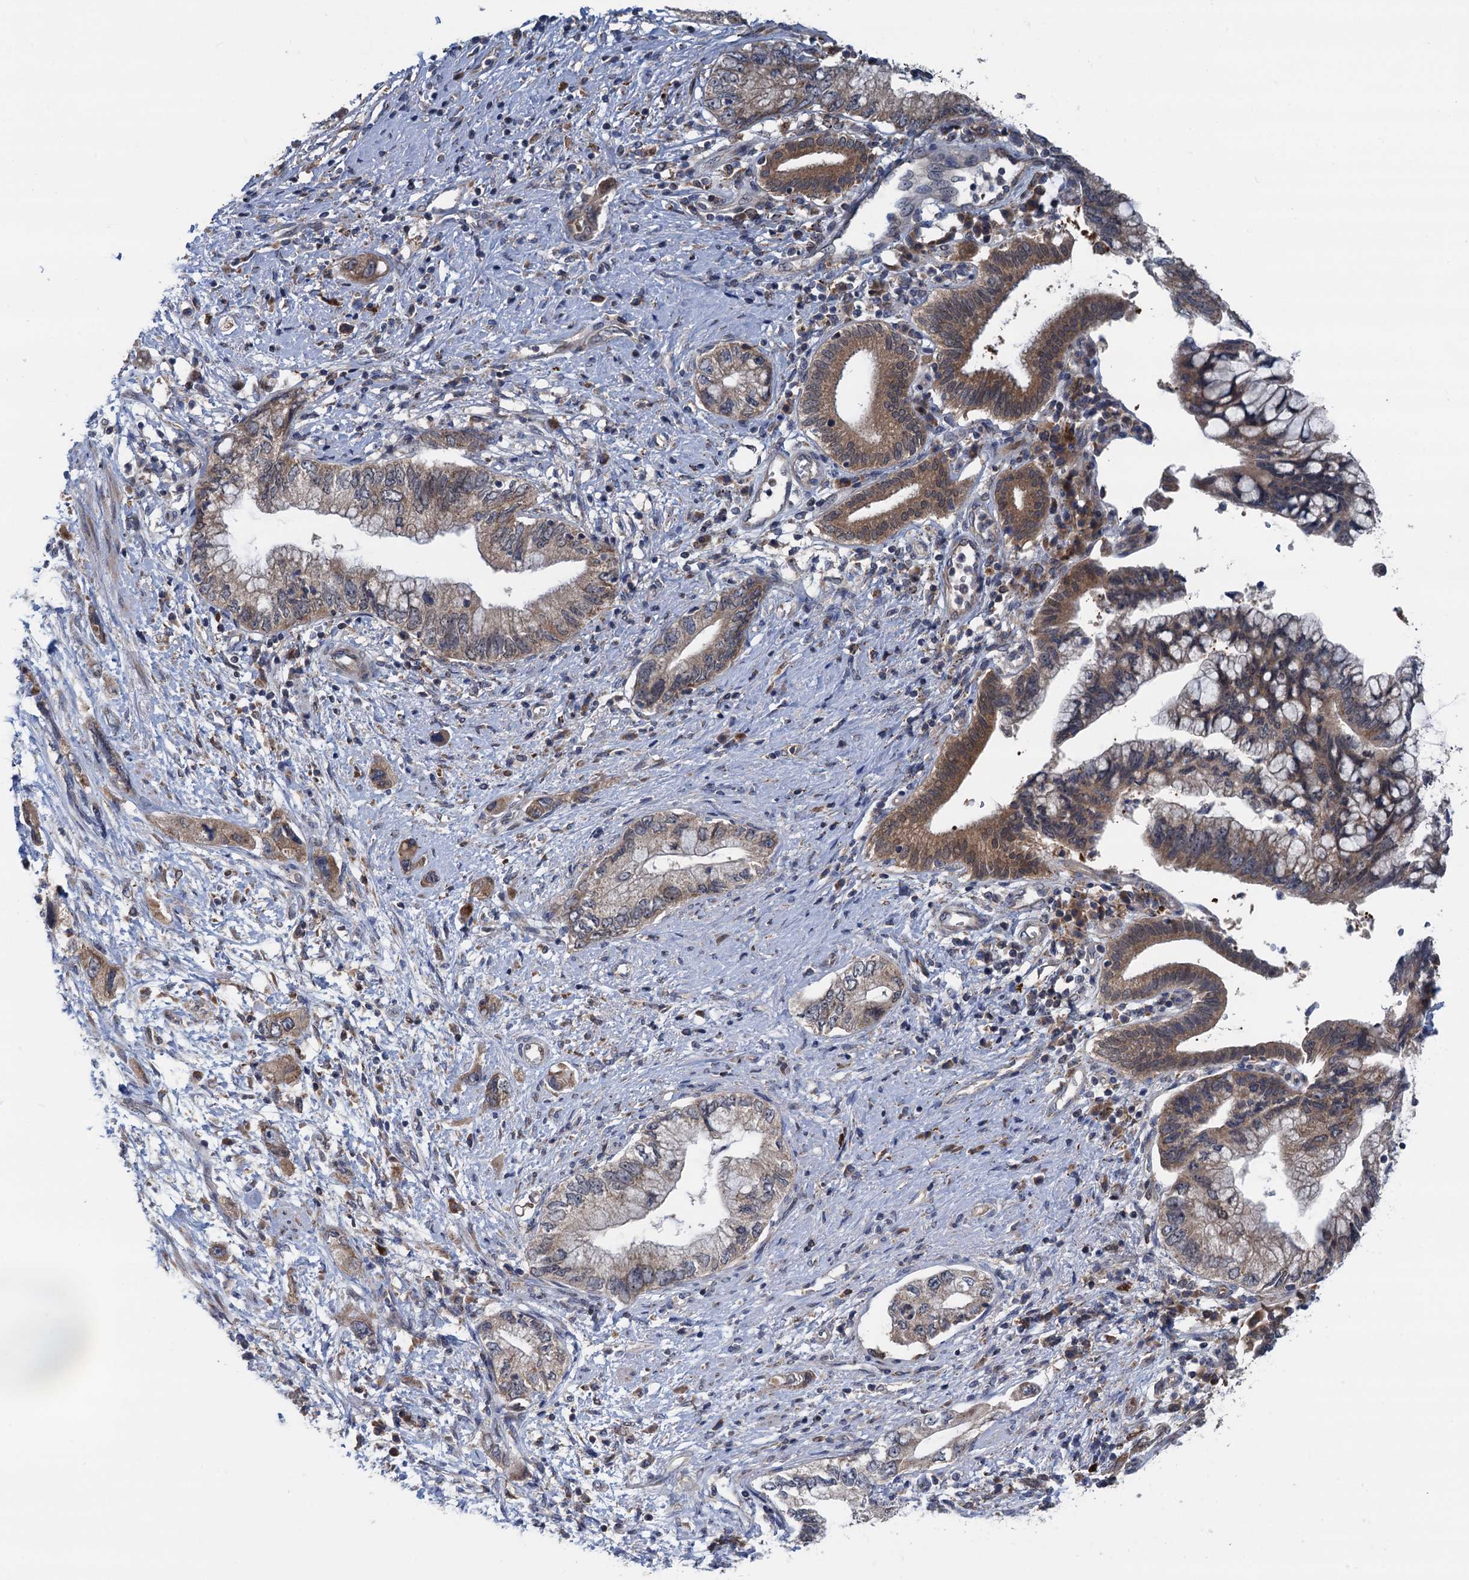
{"staining": {"intensity": "moderate", "quantity": ">75%", "location": "cytoplasmic/membranous"}, "tissue": "pancreatic cancer", "cell_type": "Tumor cells", "image_type": "cancer", "snomed": [{"axis": "morphology", "description": "Adenocarcinoma, NOS"}, {"axis": "topography", "description": "Pancreas"}], "caption": "IHC (DAB) staining of human pancreatic cancer demonstrates moderate cytoplasmic/membranous protein expression in about >75% of tumor cells.", "gene": "CNTN5", "patient": {"sex": "female", "age": 73}}